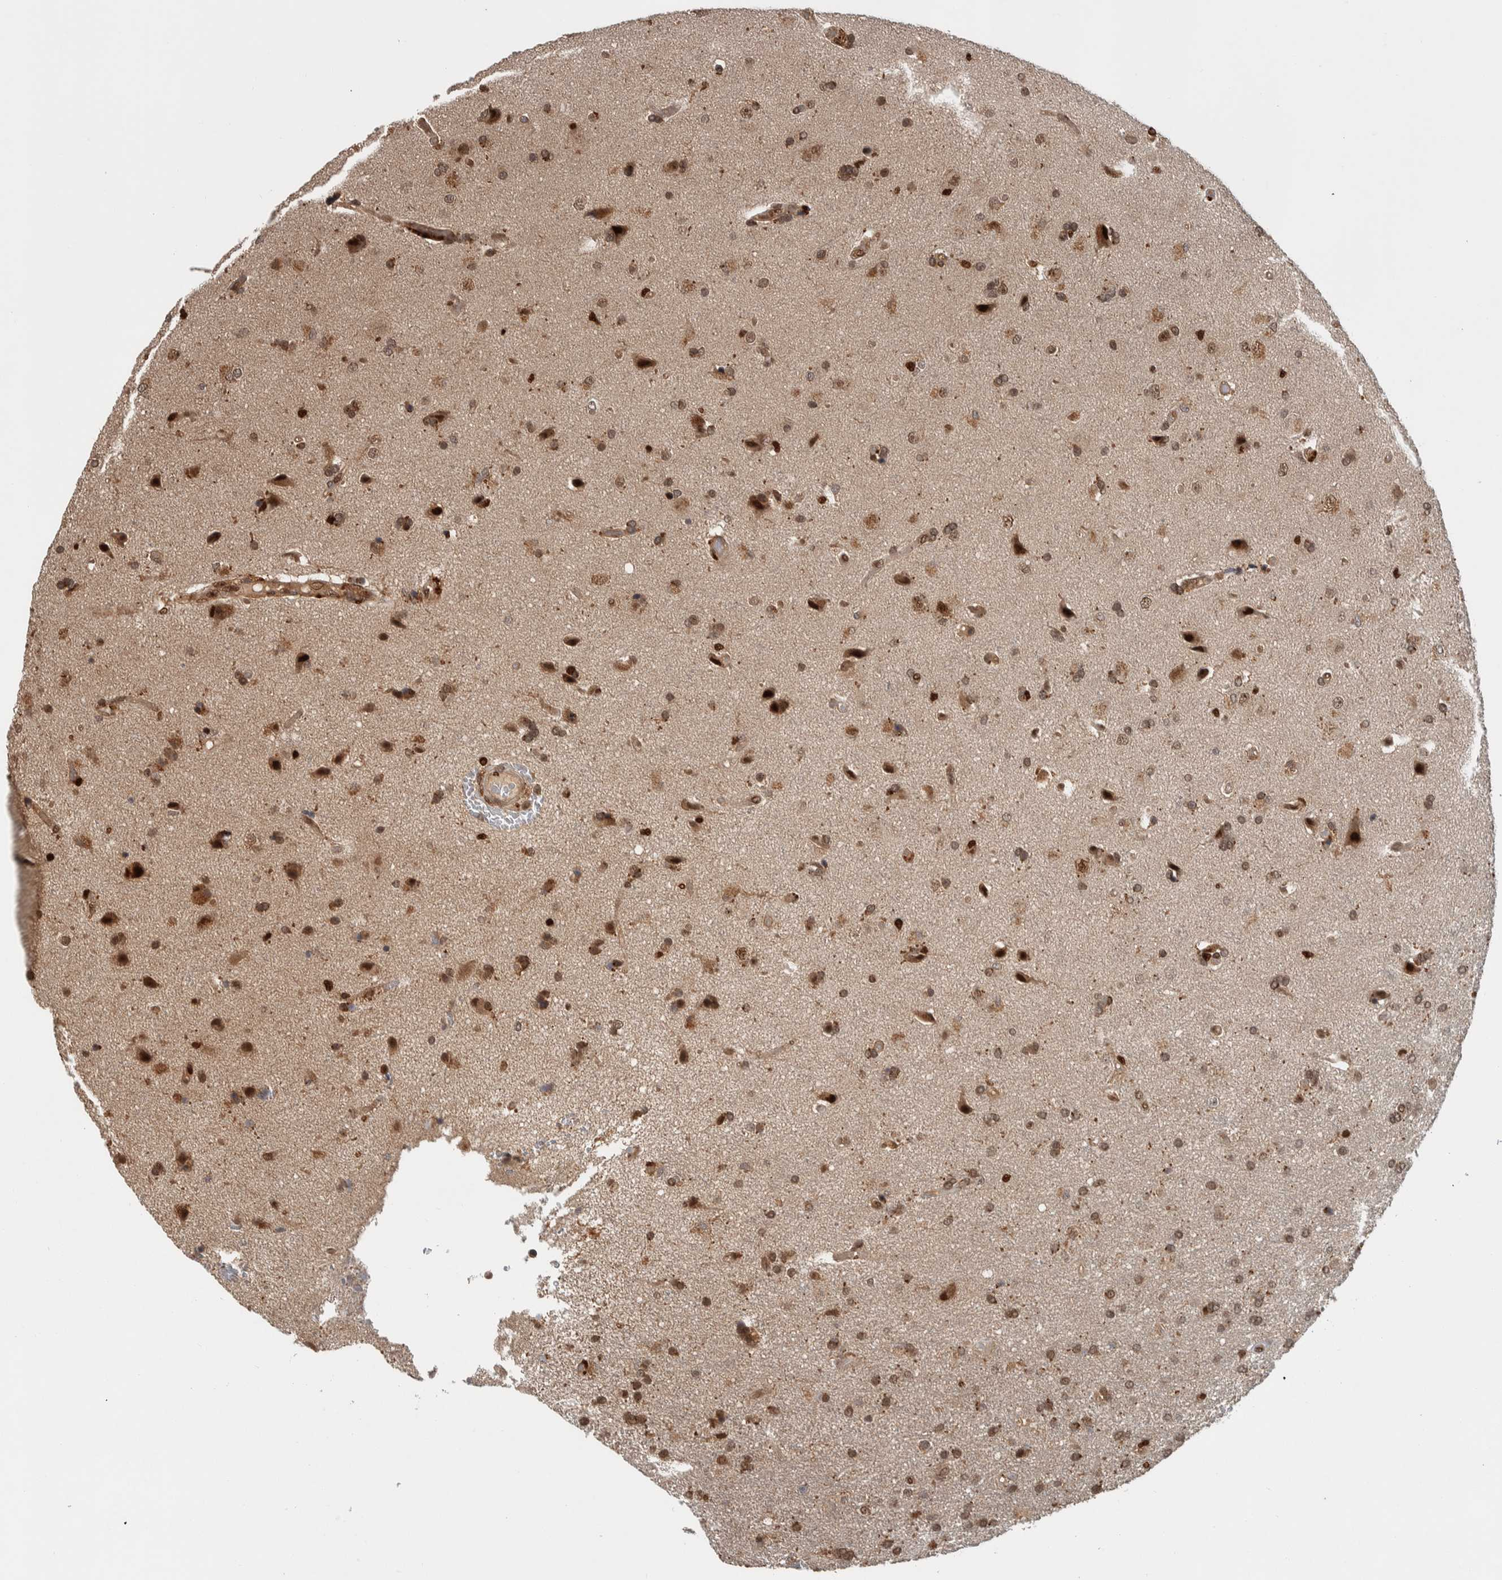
{"staining": {"intensity": "moderate", "quantity": ">75%", "location": "nuclear"}, "tissue": "glioma", "cell_type": "Tumor cells", "image_type": "cancer", "snomed": [{"axis": "morphology", "description": "Glioma, malignant, High grade"}, {"axis": "topography", "description": "Brain"}], "caption": "A photomicrograph of glioma stained for a protein displays moderate nuclear brown staining in tumor cells.", "gene": "RPS6KA4", "patient": {"sex": "male", "age": 72}}